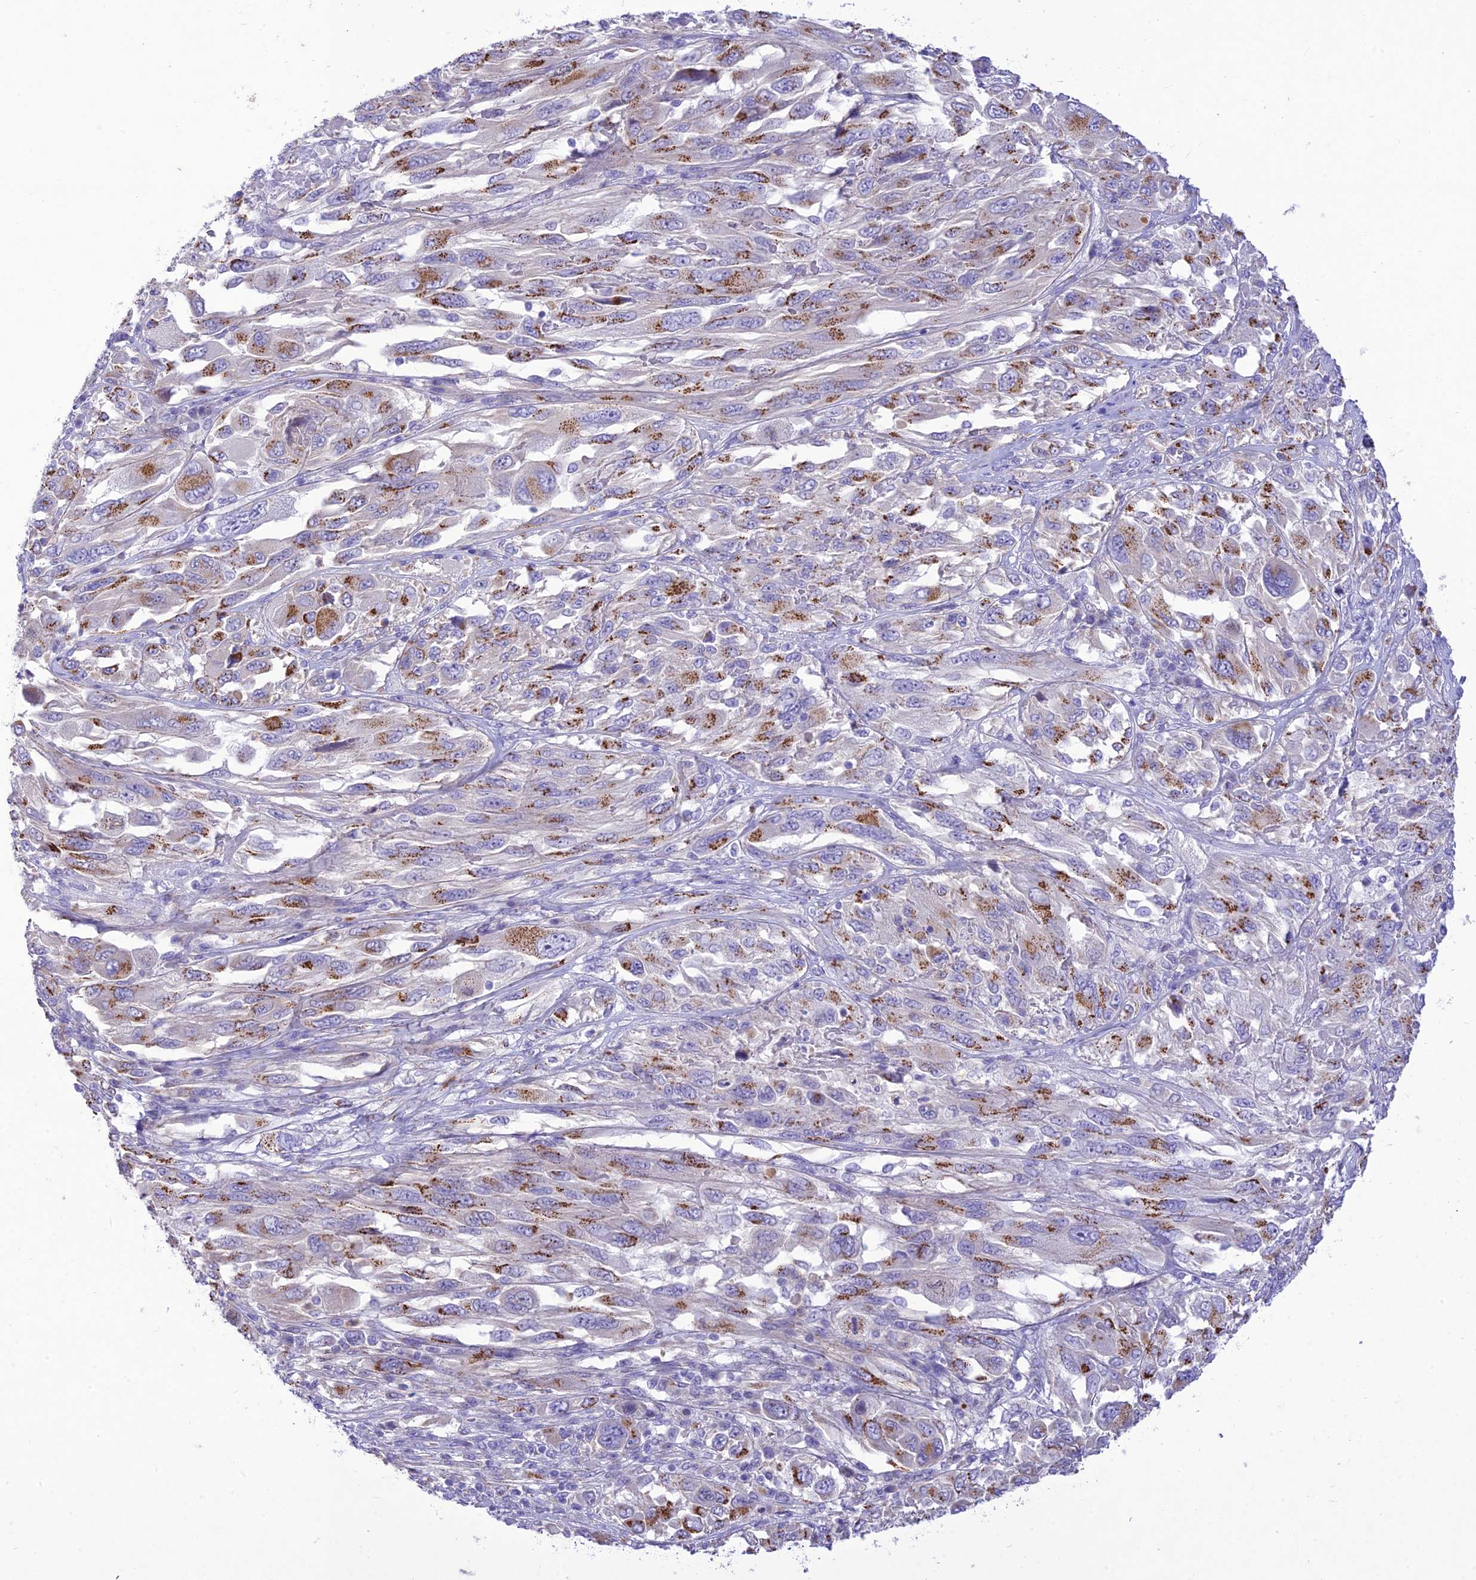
{"staining": {"intensity": "moderate", "quantity": ">75%", "location": "cytoplasmic/membranous"}, "tissue": "melanoma", "cell_type": "Tumor cells", "image_type": "cancer", "snomed": [{"axis": "morphology", "description": "Malignant melanoma, NOS"}, {"axis": "topography", "description": "Skin"}], "caption": "Moderate cytoplasmic/membranous expression for a protein is seen in about >75% of tumor cells of malignant melanoma using immunohistochemistry (IHC).", "gene": "SLC13A5", "patient": {"sex": "female", "age": 91}}